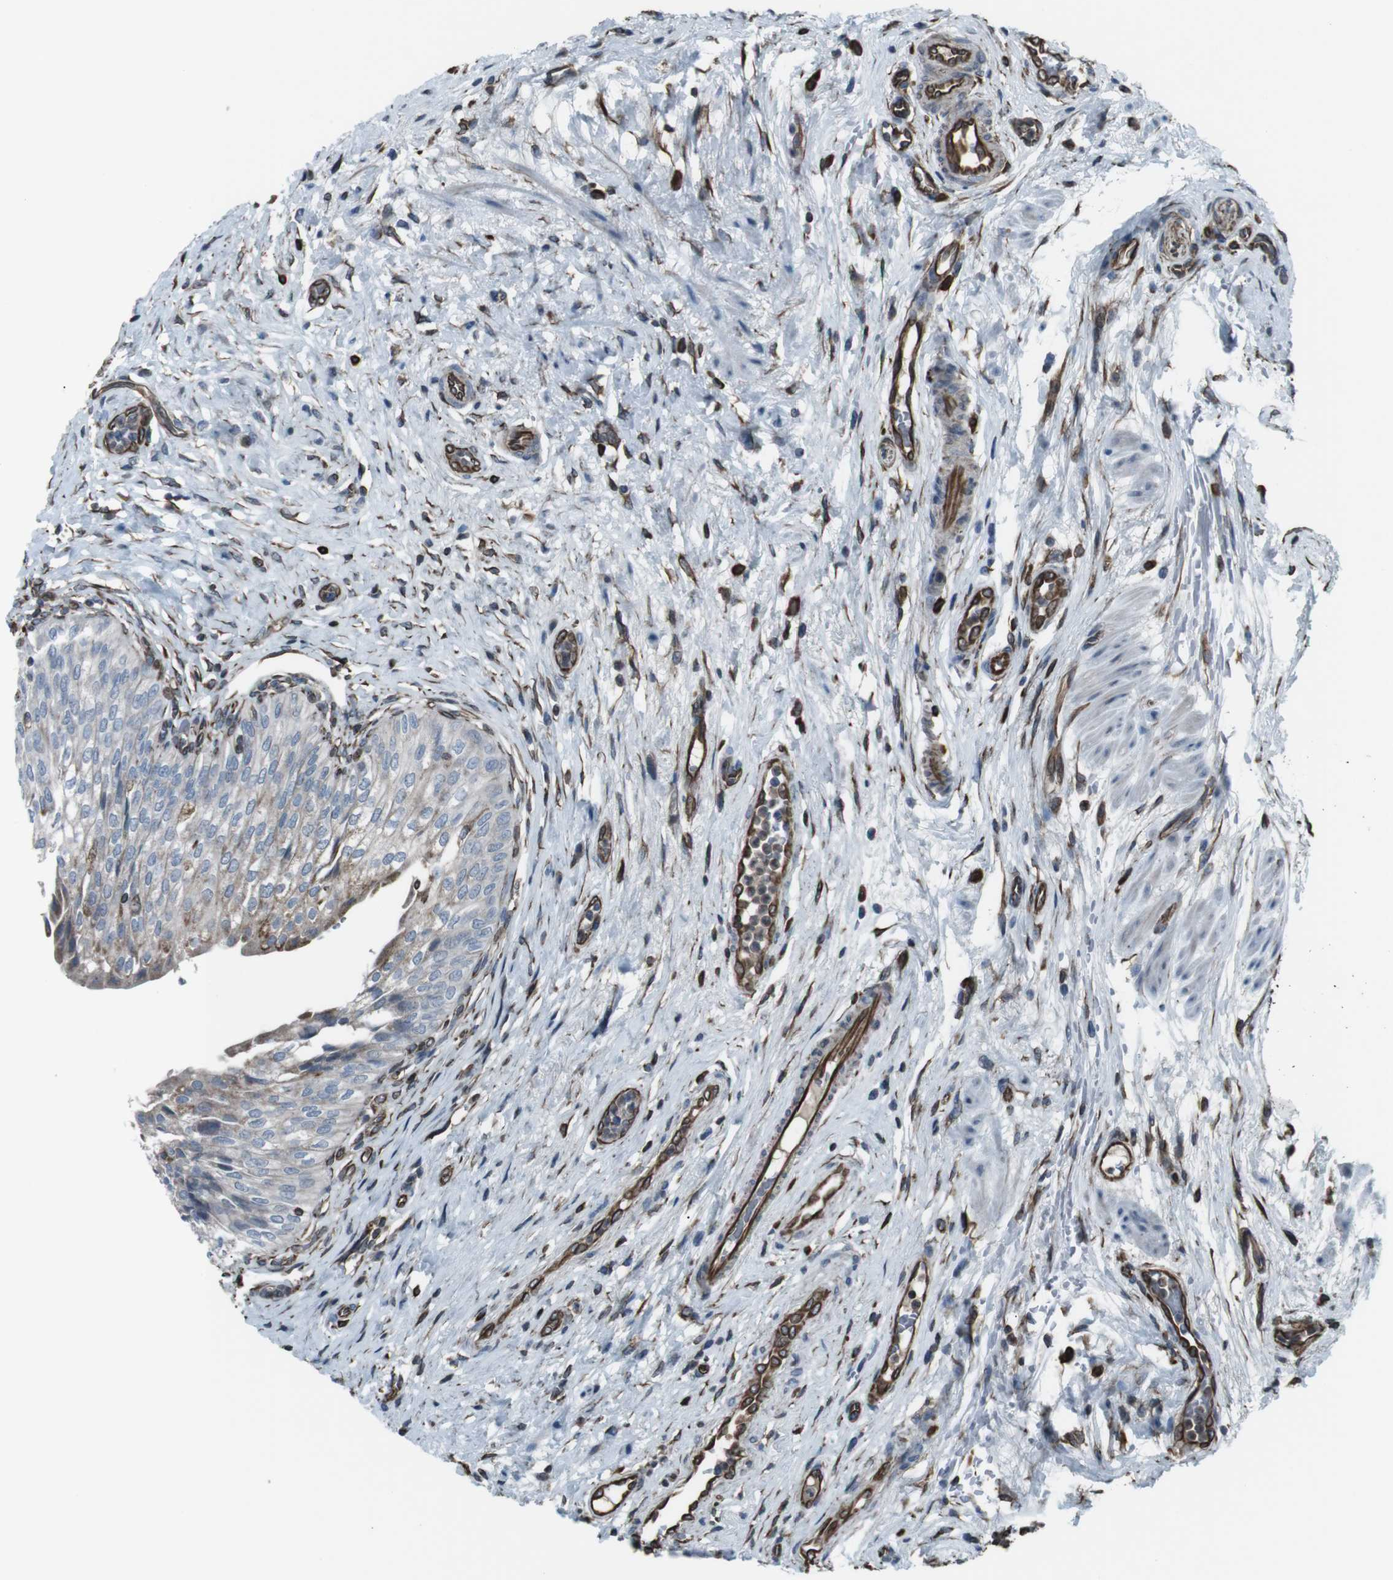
{"staining": {"intensity": "weak", "quantity": "<25%", "location": "cytoplasmic/membranous"}, "tissue": "urinary bladder", "cell_type": "Urothelial cells", "image_type": "normal", "snomed": [{"axis": "morphology", "description": "Normal tissue, NOS"}, {"axis": "topography", "description": "Urinary bladder"}], "caption": "Urothelial cells are negative for protein expression in normal human urinary bladder. Brightfield microscopy of immunohistochemistry (IHC) stained with DAB (brown) and hematoxylin (blue), captured at high magnification.", "gene": "TMEM141", "patient": {"sex": "male", "age": 46}}